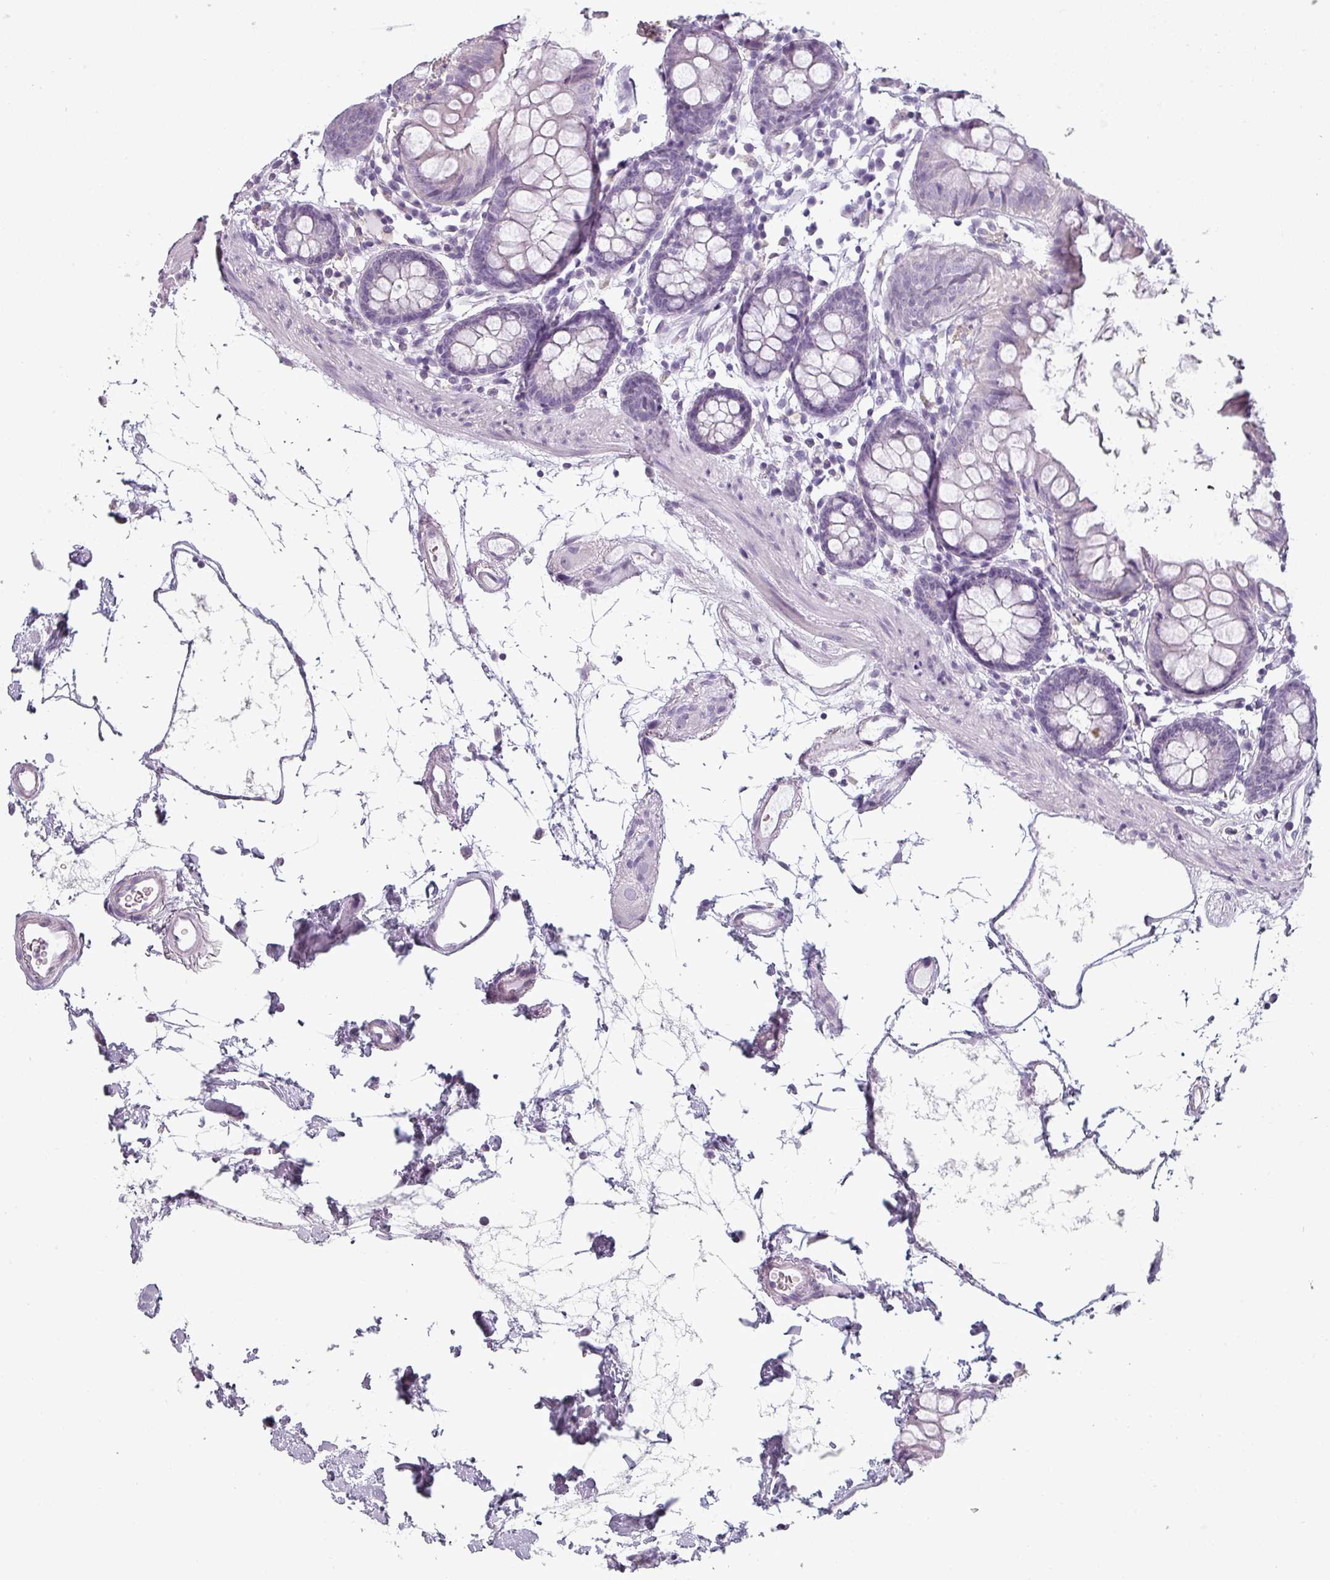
{"staining": {"intensity": "negative", "quantity": "none", "location": "none"}, "tissue": "colon", "cell_type": "Endothelial cells", "image_type": "normal", "snomed": [{"axis": "morphology", "description": "Normal tissue, NOS"}, {"axis": "topography", "description": "Colon"}], "caption": "Endothelial cells show no significant expression in unremarkable colon.", "gene": "SFTPA1", "patient": {"sex": "female", "age": 84}}